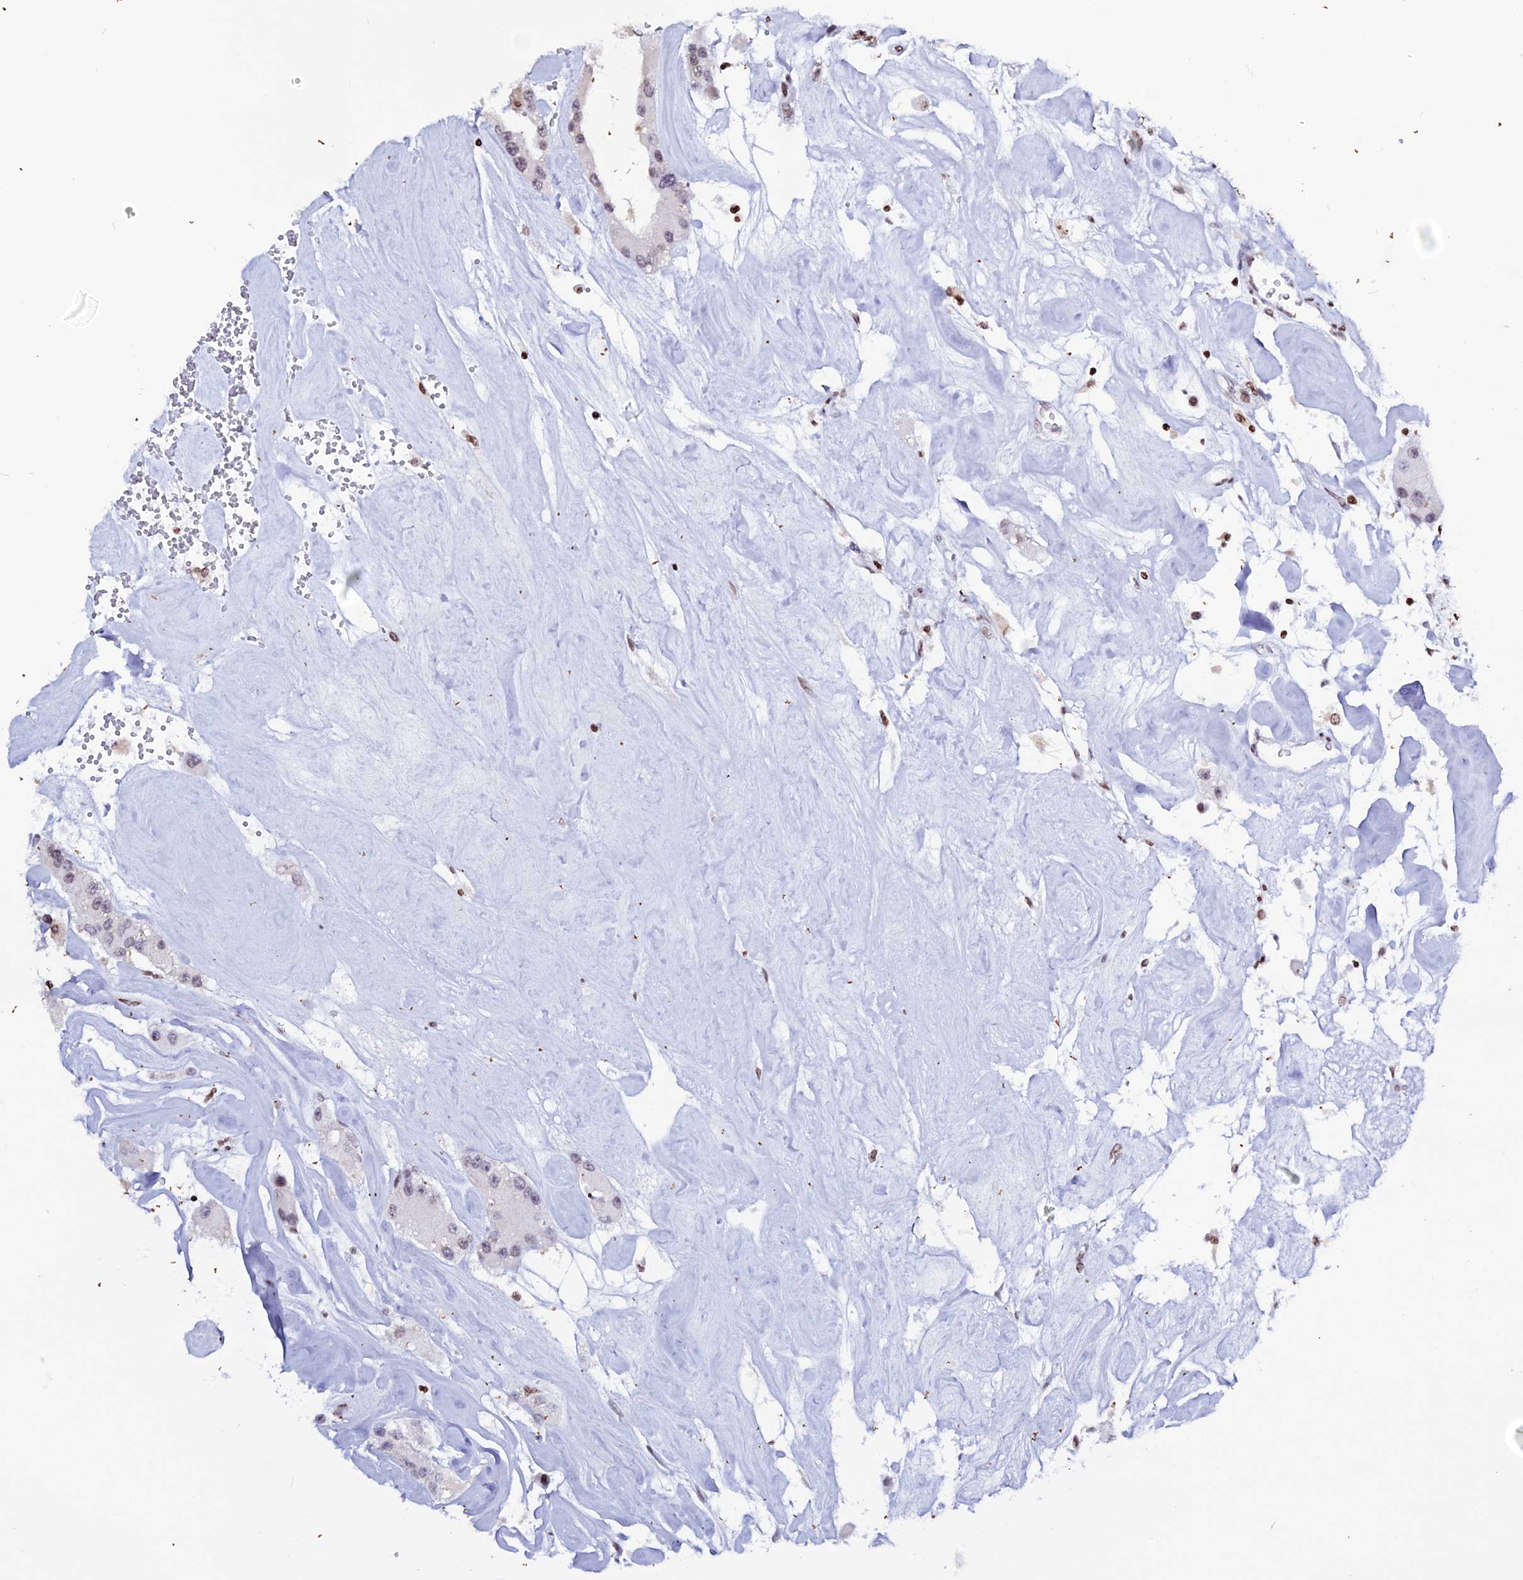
{"staining": {"intensity": "weak", "quantity": "25%-75%", "location": "nuclear"}, "tissue": "carcinoid", "cell_type": "Tumor cells", "image_type": "cancer", "snomed": [{"axis": "morphology", "description": "Carcinoid, malignant, NOS"}, {"axis": "topography", "description": "Pancreas"}], "caption": "Immunohistochemical staining of human carcinoid exhibits low levels of weak nuclear expression in approximately 25%-75% of tumor cells. The protein of interest is shown in brown color, while the nuclei are stained blue.", "gene": "MACROH2A2", "patient": {"sex": "male", "age": 41}}